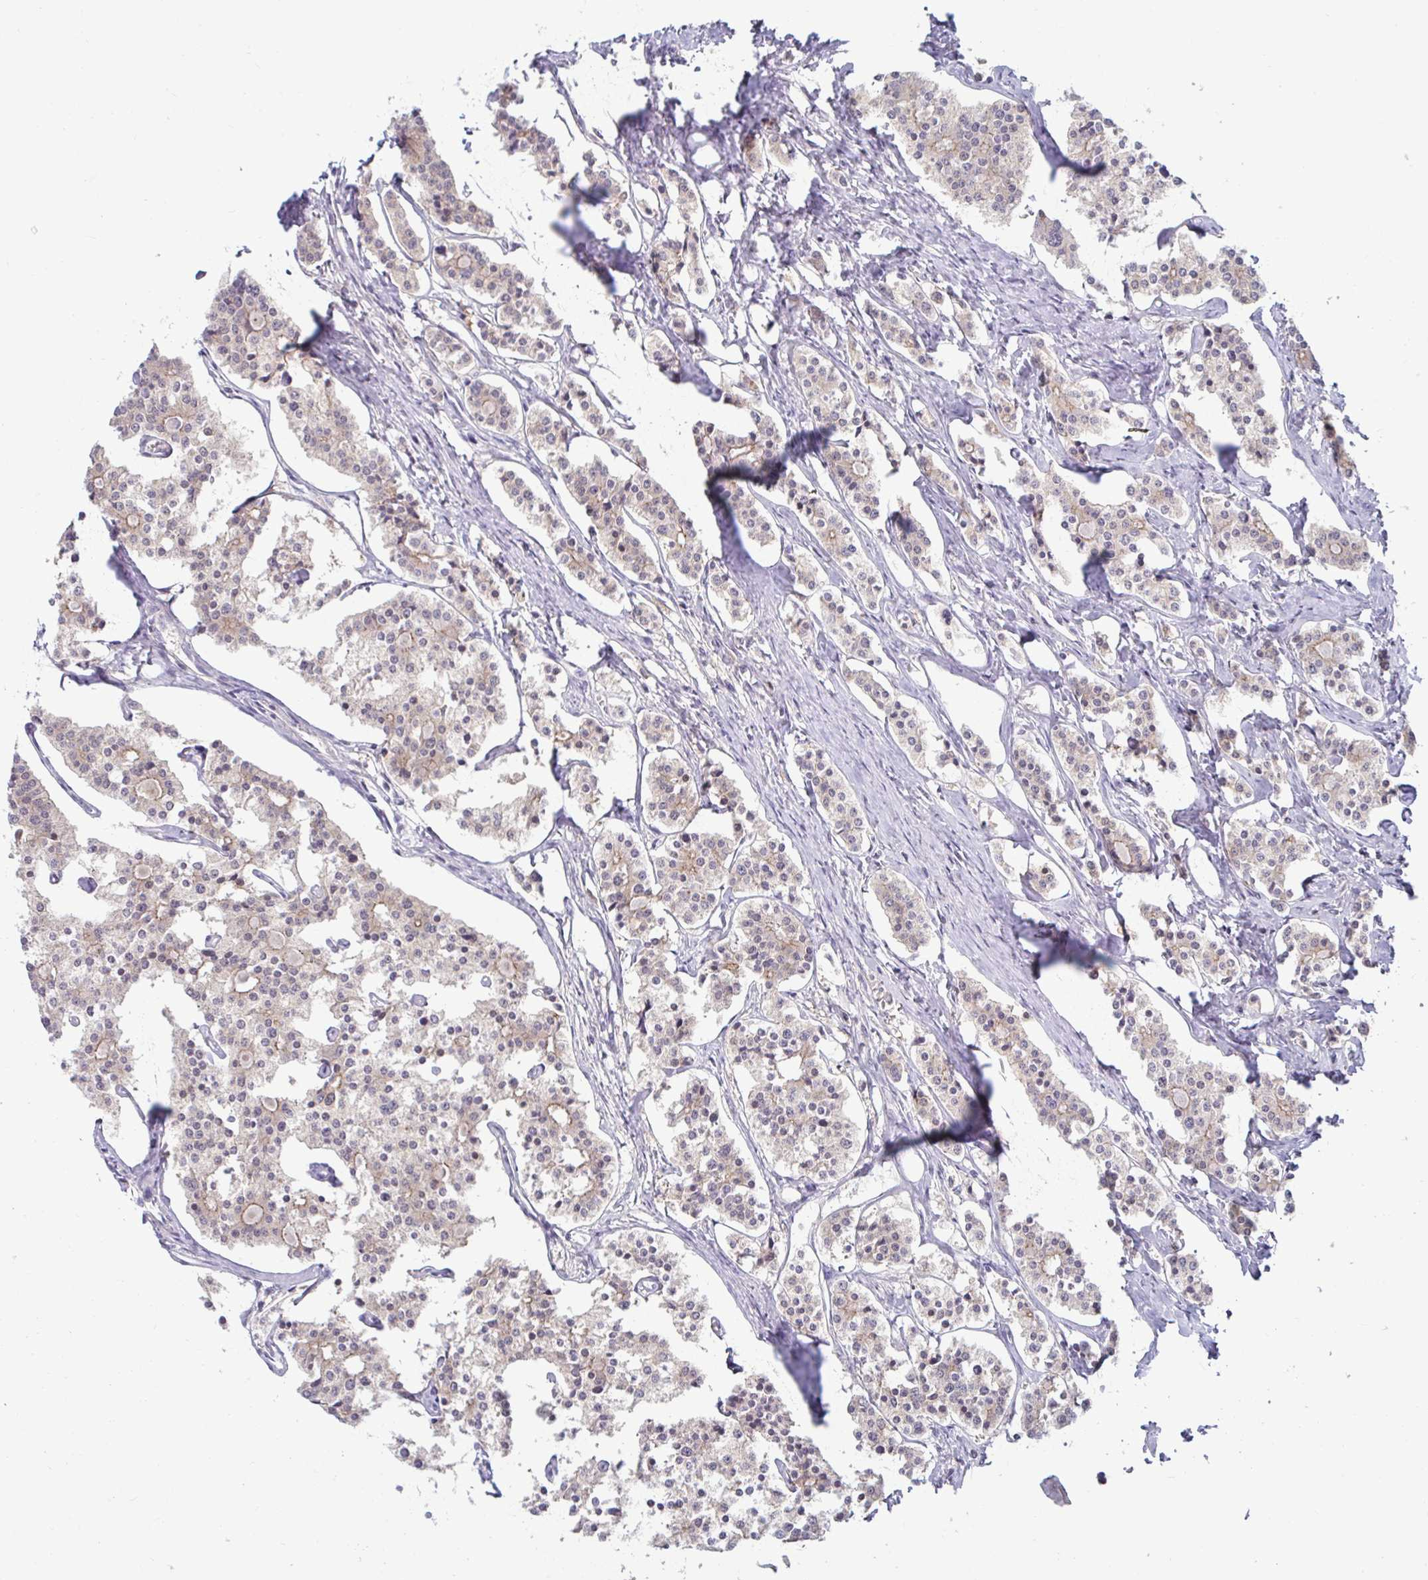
{"staining": {"intensity": "weak", "quantity": "25%-75%", "location": "cytoplasmic/membranous"}, "tissue": "carcinoid", "cell_type": "Tumor cells", "image_type": "cancer", "snomed": [{"axis": "morphology", "description": "Carcinoid, malignant, NOS"}, {"axis": "topography", "description": "Small intestine"}], "caption": "Brown immunohistochemical staining in malignant carcinoid displays weak cytoplasmic/membranous staining in about 25%-75% of tumor cells.", "gene": "GSTM1", "patient": {"sex": "male", "age": 63}}